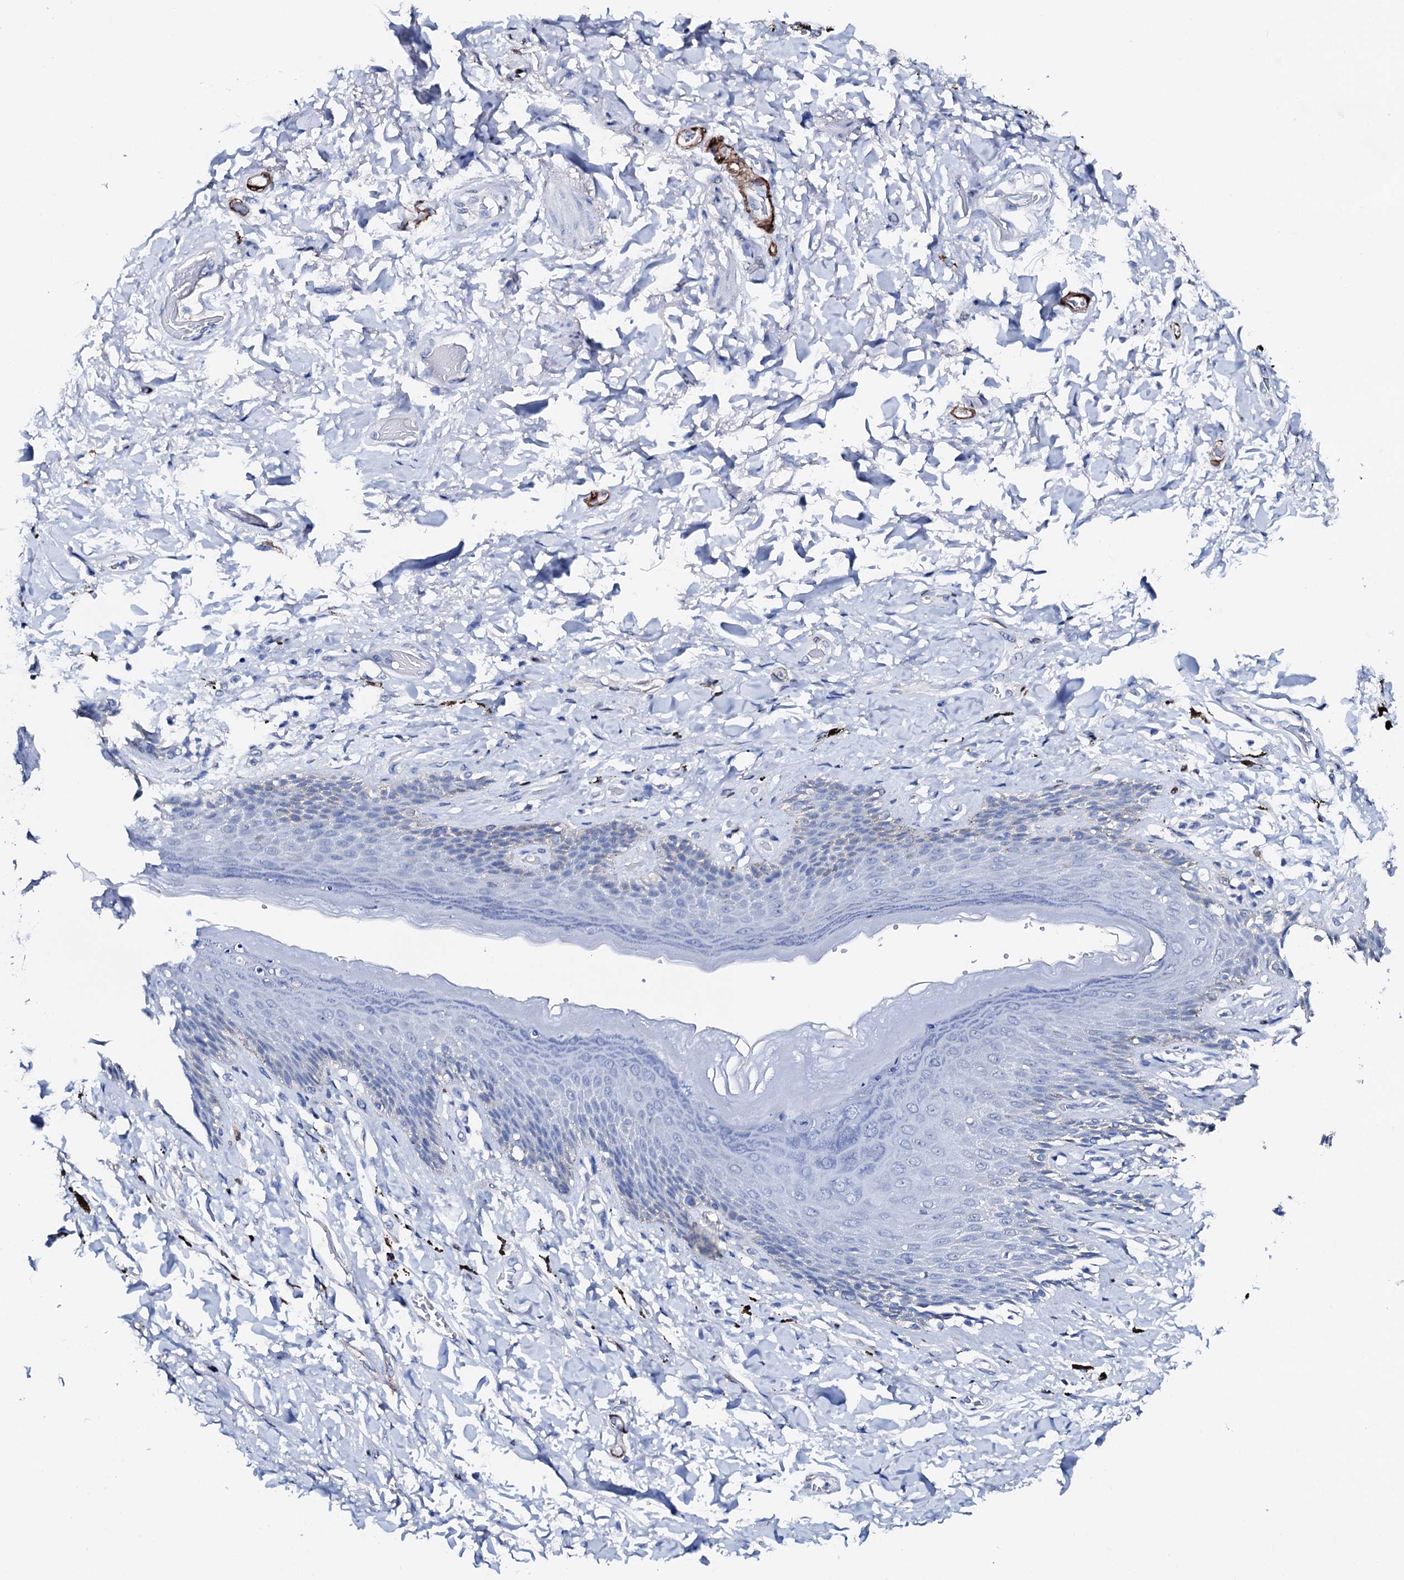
{"staining": {"intensity": "negative", "quantity": "none", "location": "none"}, "tissue": "skin", "cell_type": "Epidermal cells", "image_type": "normal", "snomed": [{"axis": "morphology", "description": "Normal tissue, NOS"}, {"axis": "topography", "description": "Anal"}], "caption": "A histopathology image of skin stained for a protein demonstrates no brown staining in epidermal cells. (Stains: DAB immunohistochemistry with hematoxylin counter stain, Microscopy: brightfield microscopy at high magnification).", "gene": "NRIP2", "patient": {"sex": "female", "age": 78}}